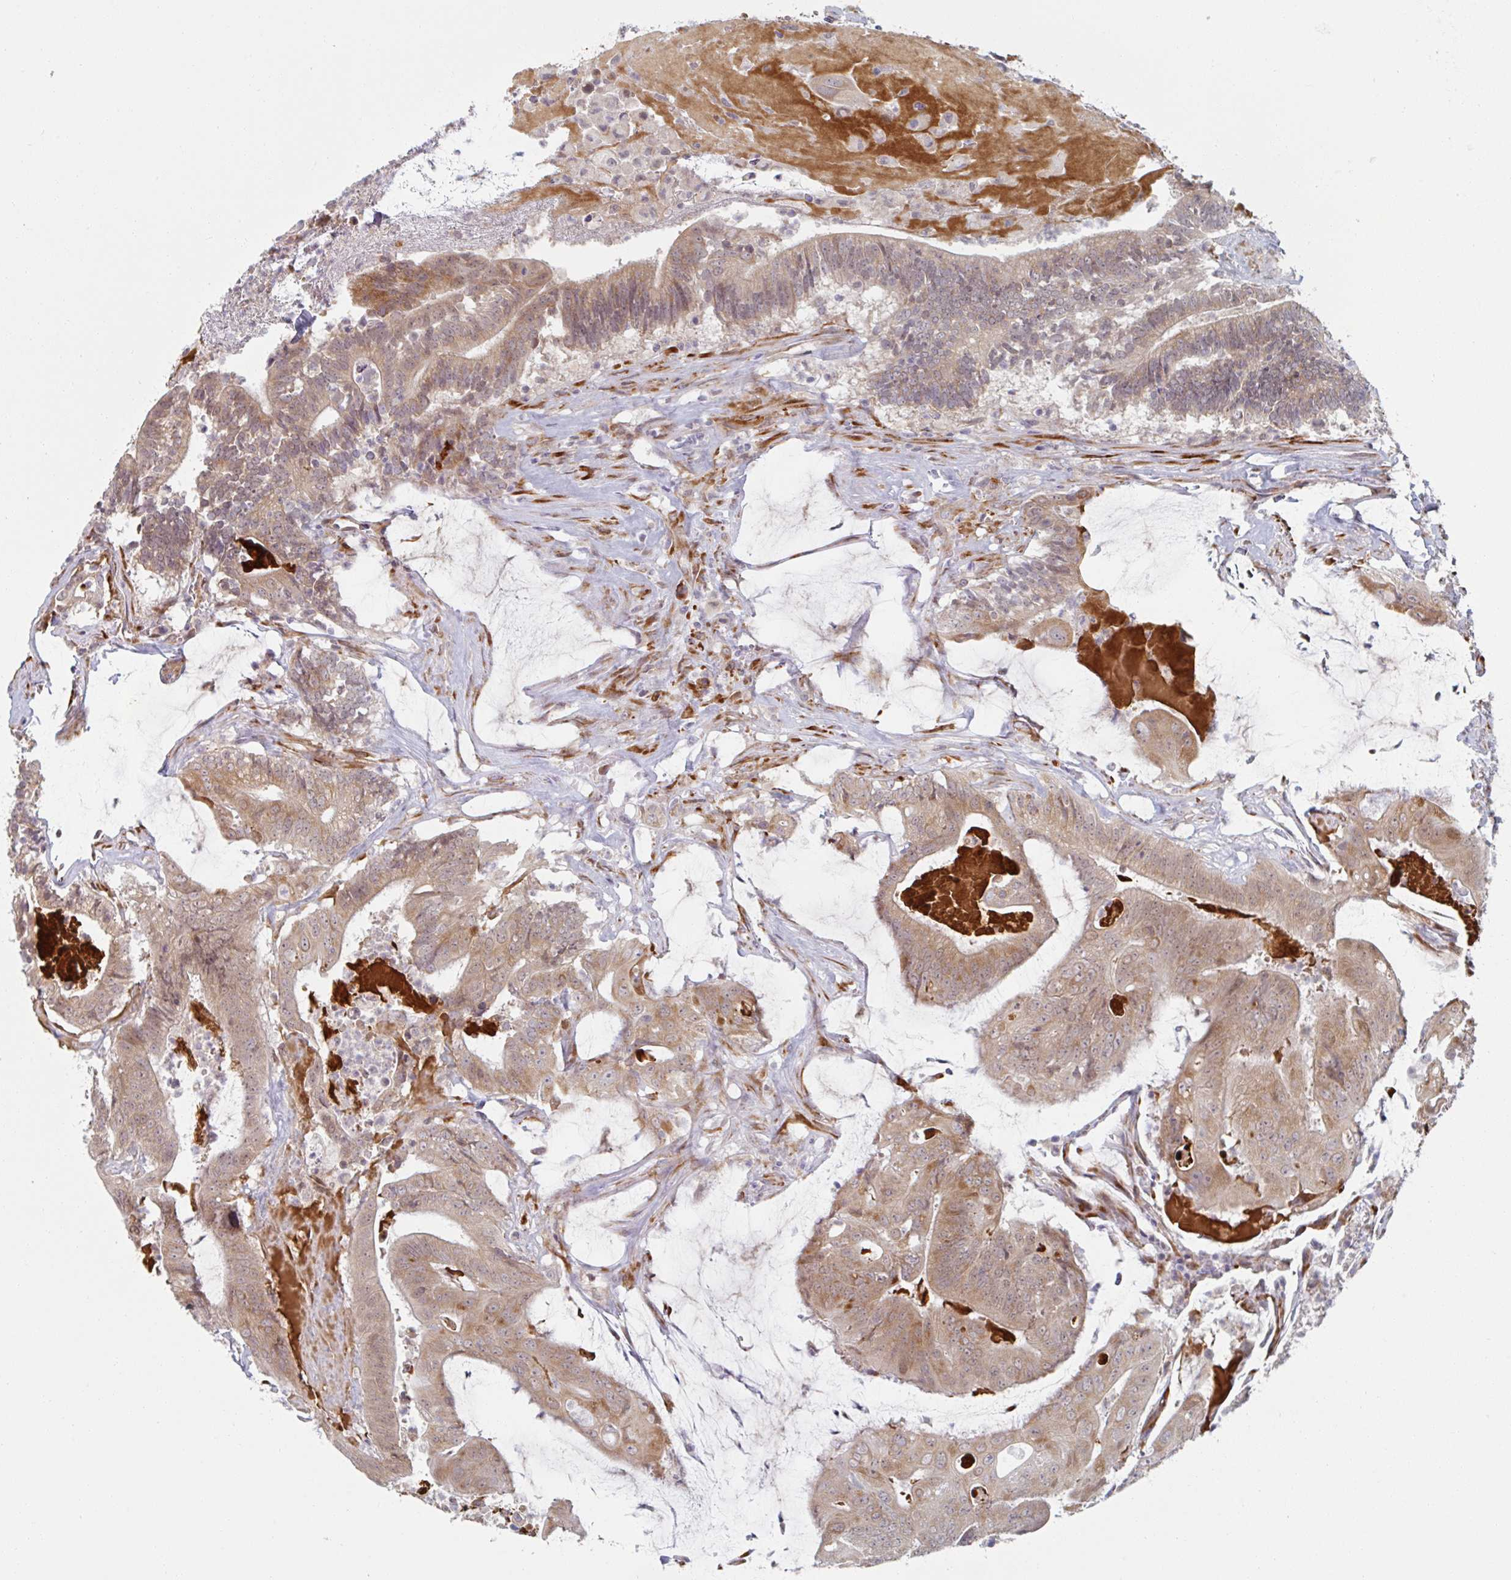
{"staining": {"intensity": "moderate", "quantity": ">75%", "location": "cytoplasmic/membranous"}, "tissue": "colorectal cancer", "cell_type": "Tumor cells", "image_type": "cancer", "snomed": [{"axis": "morphology", "description": "Adenocarcinoma, NOS"}, {"axis": "topography", "description": "Colon"}], "caption": "Protein expression analysis of human colorectal cancer reveals moderate cytoplasmic/membranous expression in approximately >75% of tumor cells. The protein is shown in brown color, while the nuclei are stained blue.", "gene": "TRAPPC10", "patient": {"sex": "female", "age": 43}}